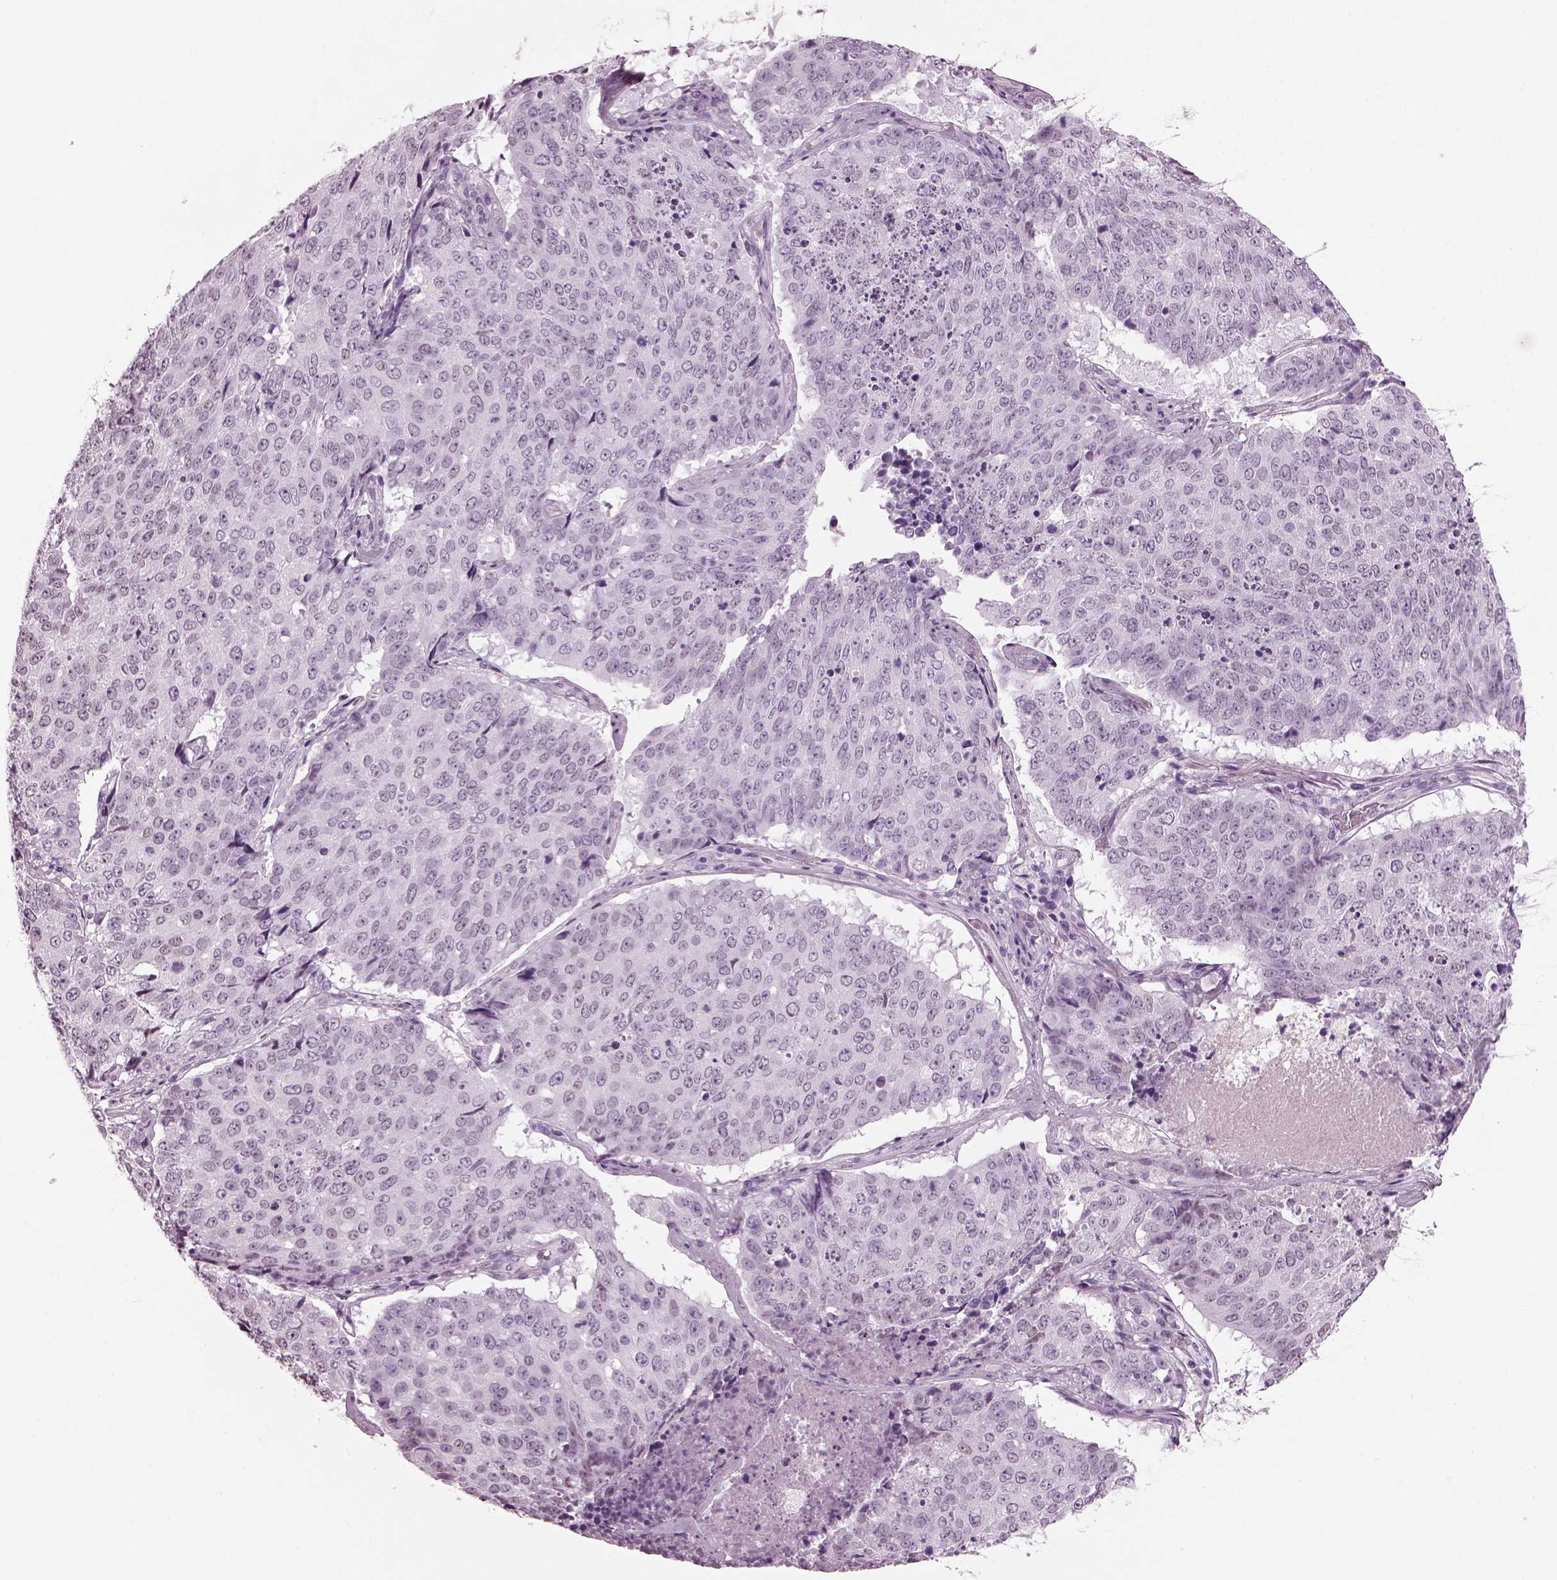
{"staining": {"intensity": "negative", "quantity": "none", "location": "none"}, "tissue": "lung cancer", "cell_type": "Tumor cells", "image_type": "cancer", "snomed": [{"axis": "morphology", "description": "Normal tissue, NOS"}, {"axis": "morphology", "description": "Squamous cell carcinoma, NOS"}, {"axis": "topography", "description": "Bronchus"}, {"axis": "topography", "description": "Lung"}], "caption": "Immunohistochemical staining of human squamous cell carcinoma (lung) displays no significant positivity in tumor cells.", "gene": "KRTAP3-2", "patient": {"sex": "male", "age": 64}}